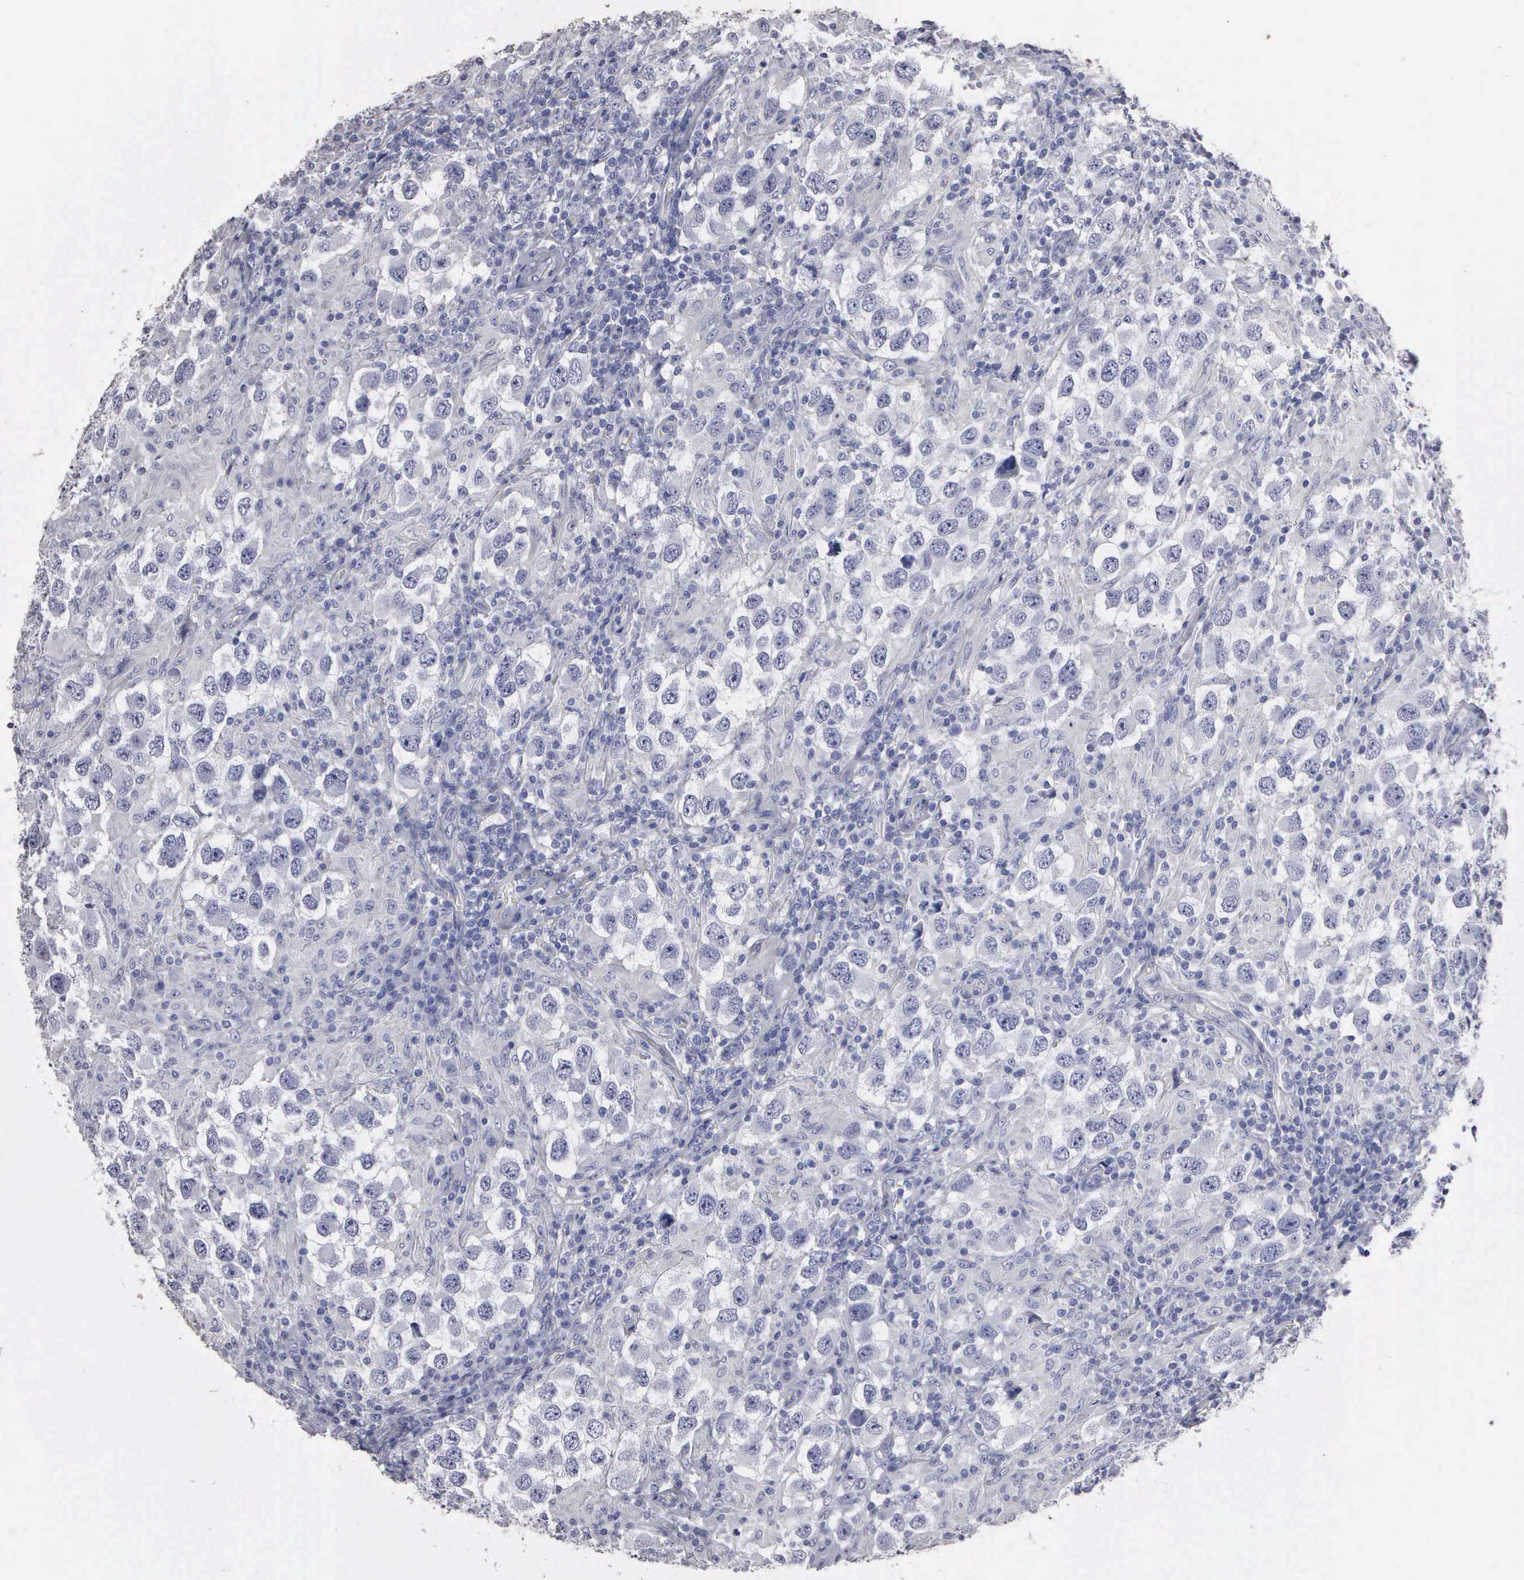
{"staining": {"intensity": "negative", "quantity": "none", "location": "none"}, "tissue": "testis cancer", "cell_type": "Tumor cells", "image_type": "cancer", "snomed": [{"axis": "morphology", "description": "Carcinoma, Embryonal, NOS"}, {"axis": "topography", "description": "Testis"}], "caption": "Protein analysis of testis cancer (embryonal carcinoma) reveals no significant positivity in tumor cells. (DAB IHC with hematoxylin counter stain).", "gene": "UPB1", "patient": {"sex": "male", "age": 21}}